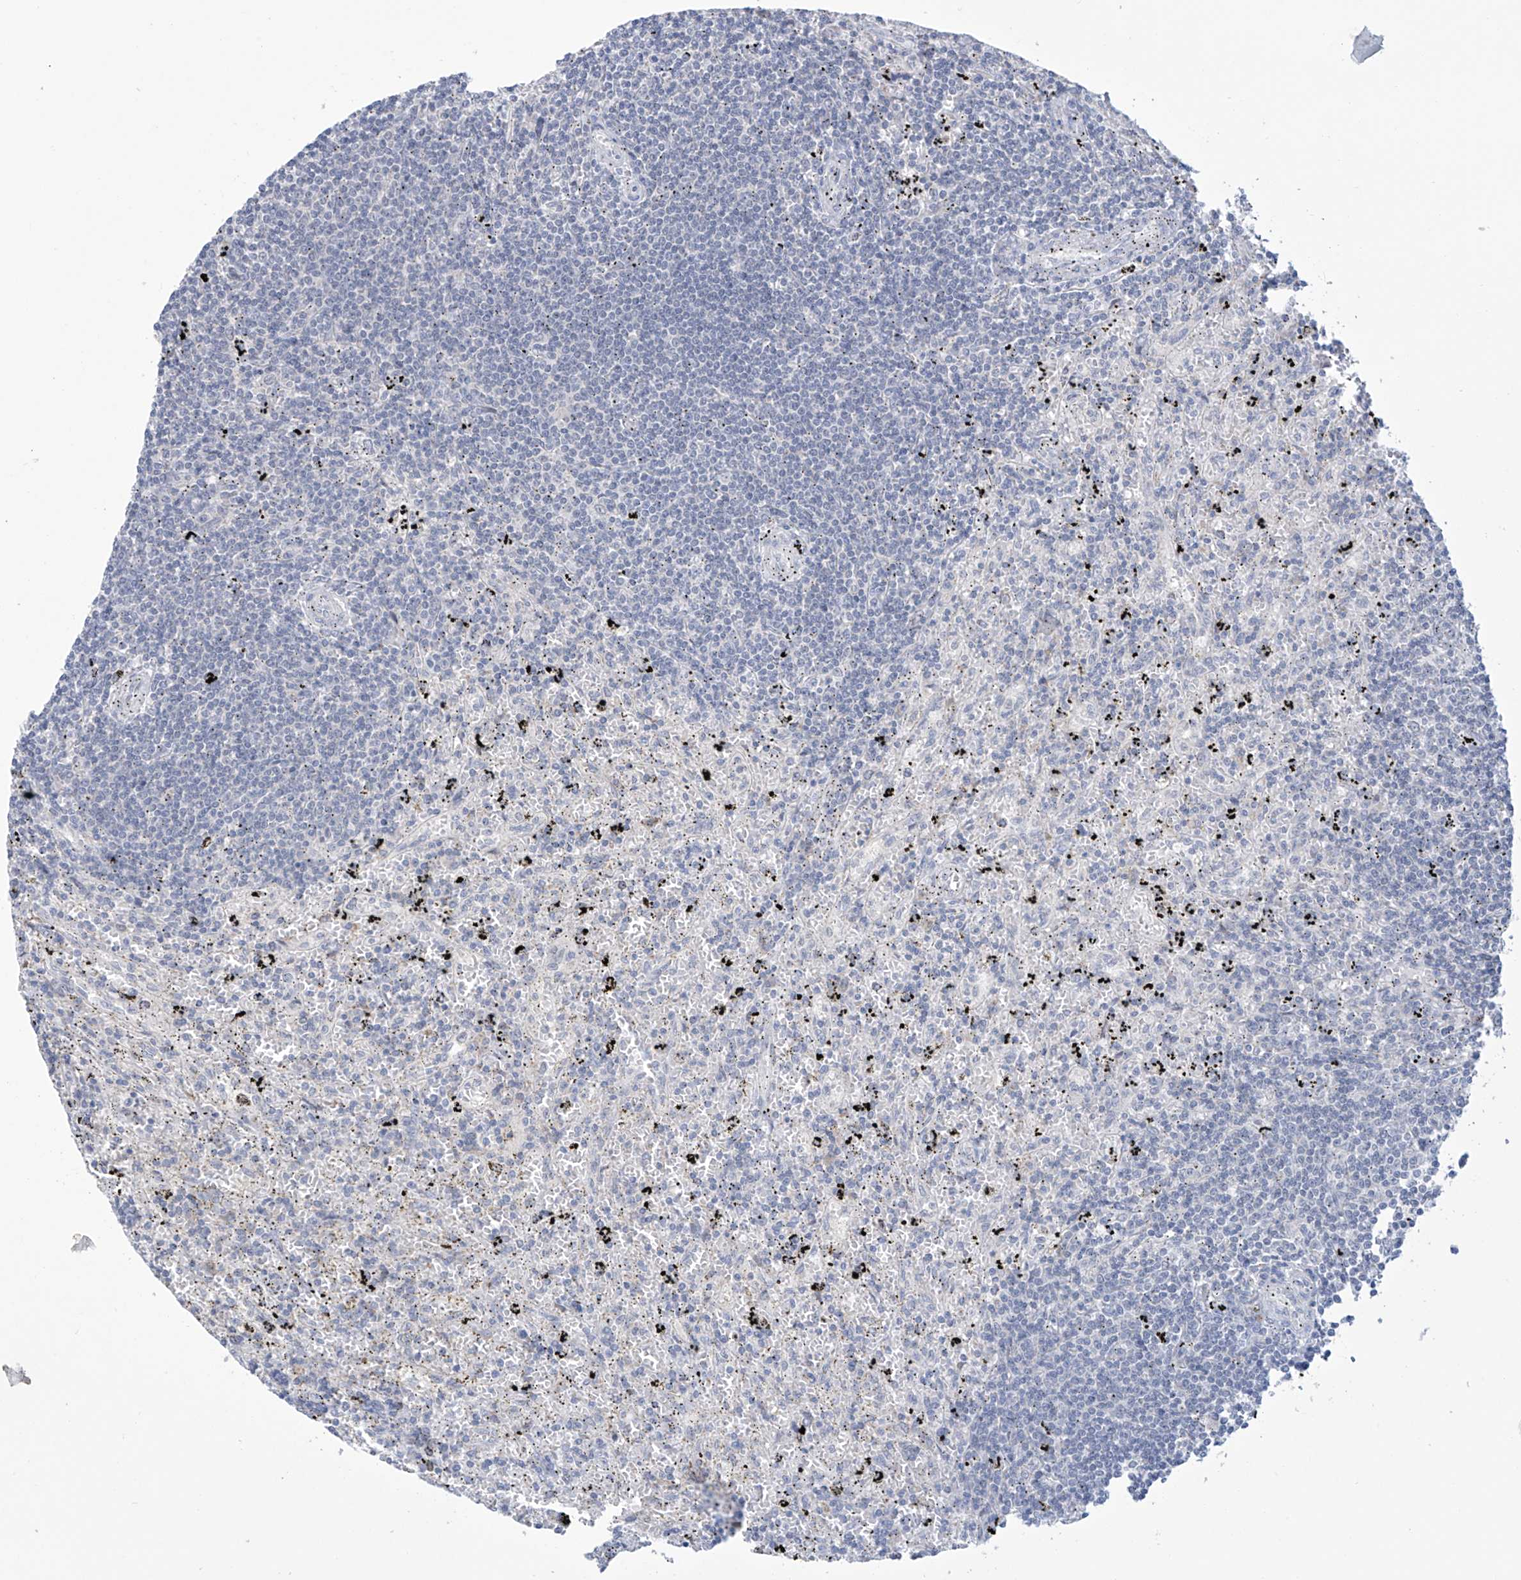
{"staining": {"intensity": "negative", "quantity": "none", "location": "none"}, "tissue": "lymphoma", "cell_type": "Tumor cells", "image_type": "cancer", "snomed": [{"axis": "morphology", "description": "Malignant lymphoma, non-Hodgkin's type, Low grade"}, {"axis": "topography", "description": "Spleen"}], "caption": "Immunohistochemistry (IHC) of lymphoma shows no positivity in tumor cells.", "gene": "IBA57", "patient": {"sex": "male", "age": 76}}